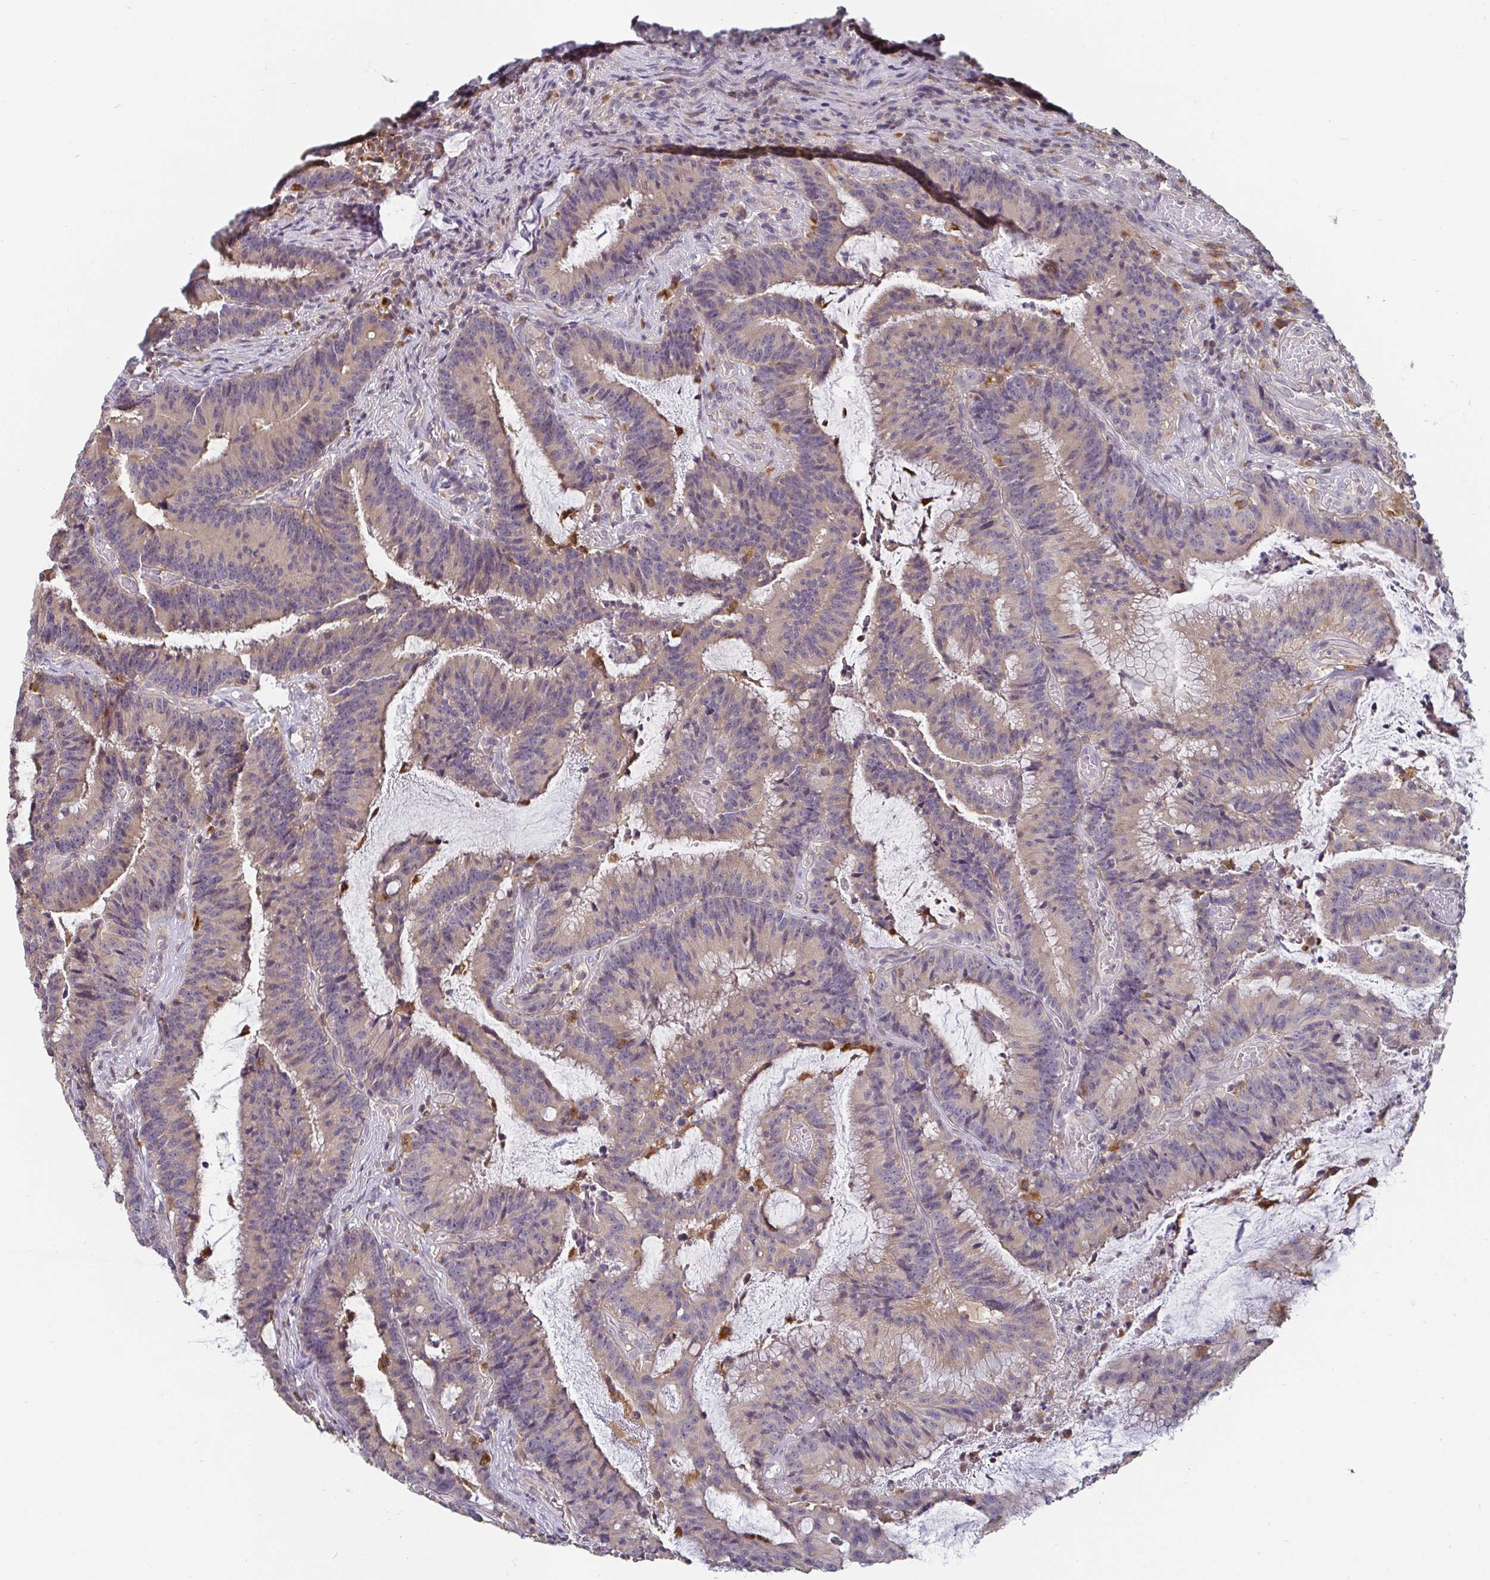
{"staining": {"intensity": "negative", "quantity": "none", "location": "none"}, "tissue": "colorectal cancer", "cell_type": "Tumor cells", "image_type": "cancer", "snomed": [{"axis": "morphology", "description": "Adenocarcinoma, NOS"}, {"axis": "topography", "description": "Colon"}], "caption": "An immunohistochemistry (IHC) photomicrograph of colorectal adenocarcinoma is shown. There is no staining in tumor cells of colorectal adenocarcinoma.", "gene": "CDH18", "patient": {"sex": "female", "age": 78}}